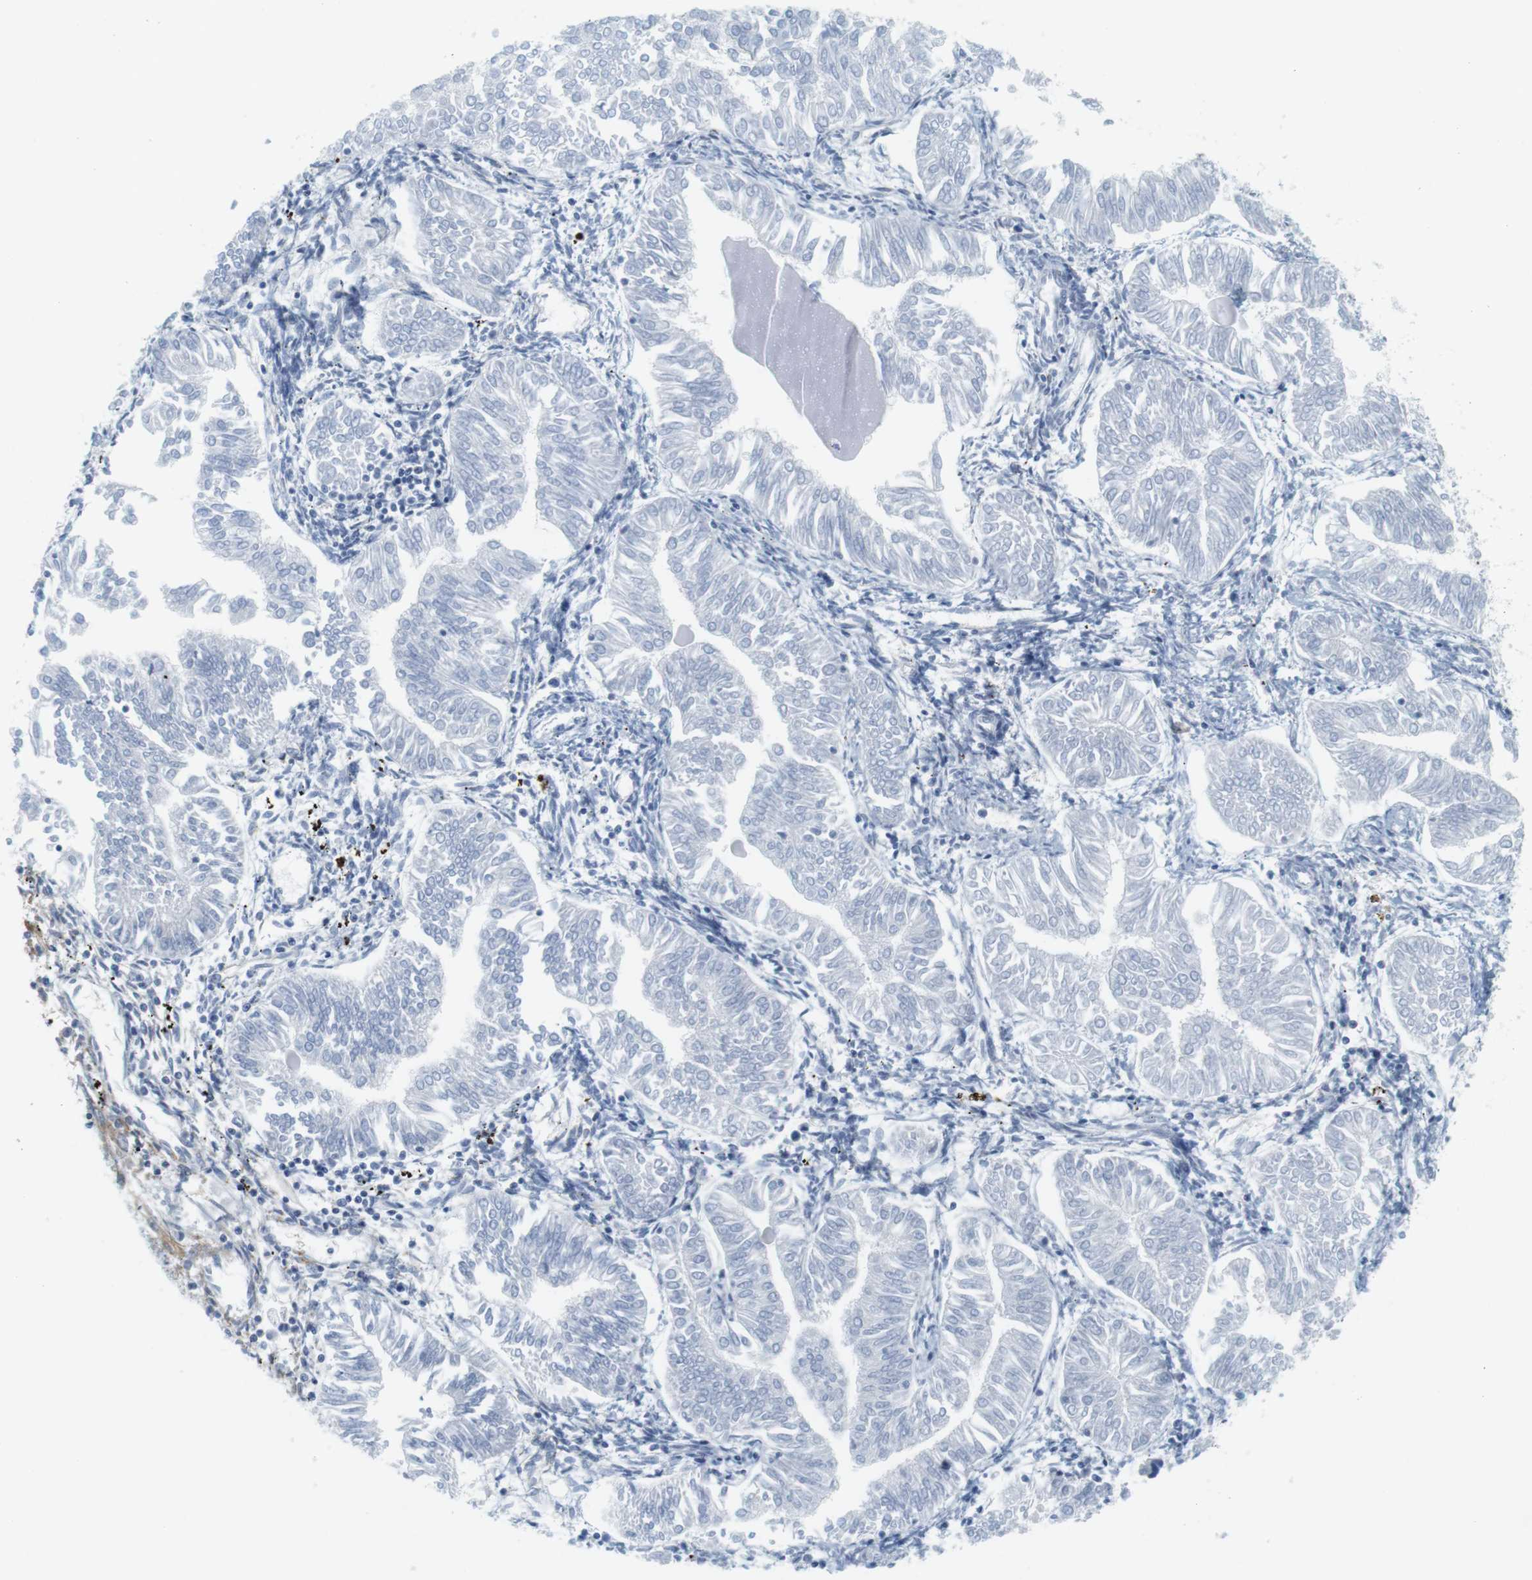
{"staining": {"intensity": "negative", "quantity": "none", "location": "none"}, "tissue": "endometrial cancer", "cell_type": "Tumor cells", "image_type": "cancer", "snomed": [{"axis": "morphology", "description": "Adenocarcinoma, NOS"}, {"axis": "topography", "description": "Endometrium"}], "caption": "The histopathology image shows no significant expression in tumor cells of endometrial cancer.", "gene": "F2R", "patient": {"sex": "female", "age": 53}}